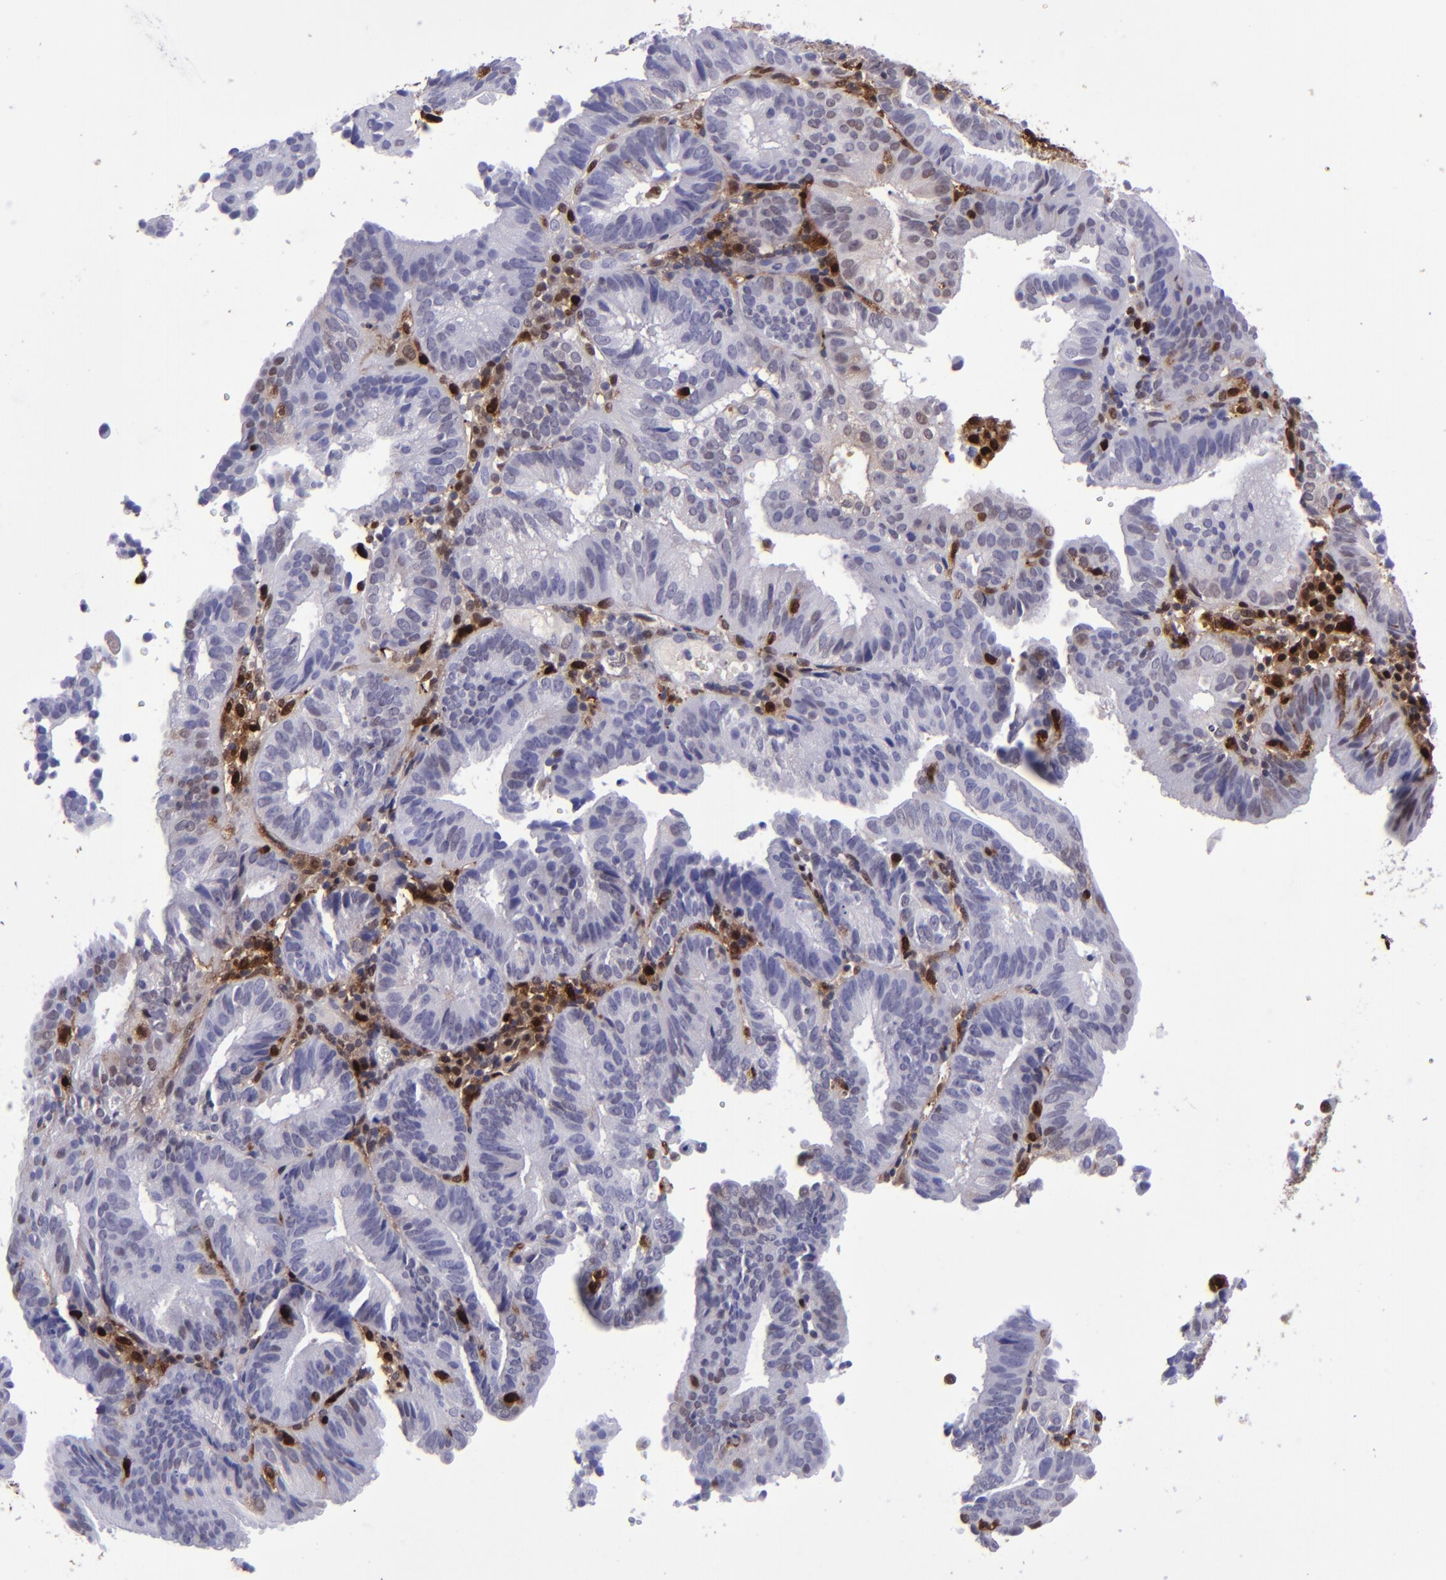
{"staining": {"intensity": "negative", "quantity": "none", "location": "none"}, "tissue": "cervical cancer", "cell_type": "Tumor cells", "image_type": "cancer", "snomed": [{"axis": "morphology", "description": "Adenocarcinoma, NOS"}, {"axis": "topography", "description": "Cervix"}], "caption": "Immunohistochemistry image of neoplastic tissue: cervical cancer stained with DAB displays no significant protein expression in tumor cells. (Immunohistochemistry, brightfield microscopy, high magnification).", "gene": "TYMP", "patient": {"sex": "female", "age": 60}}